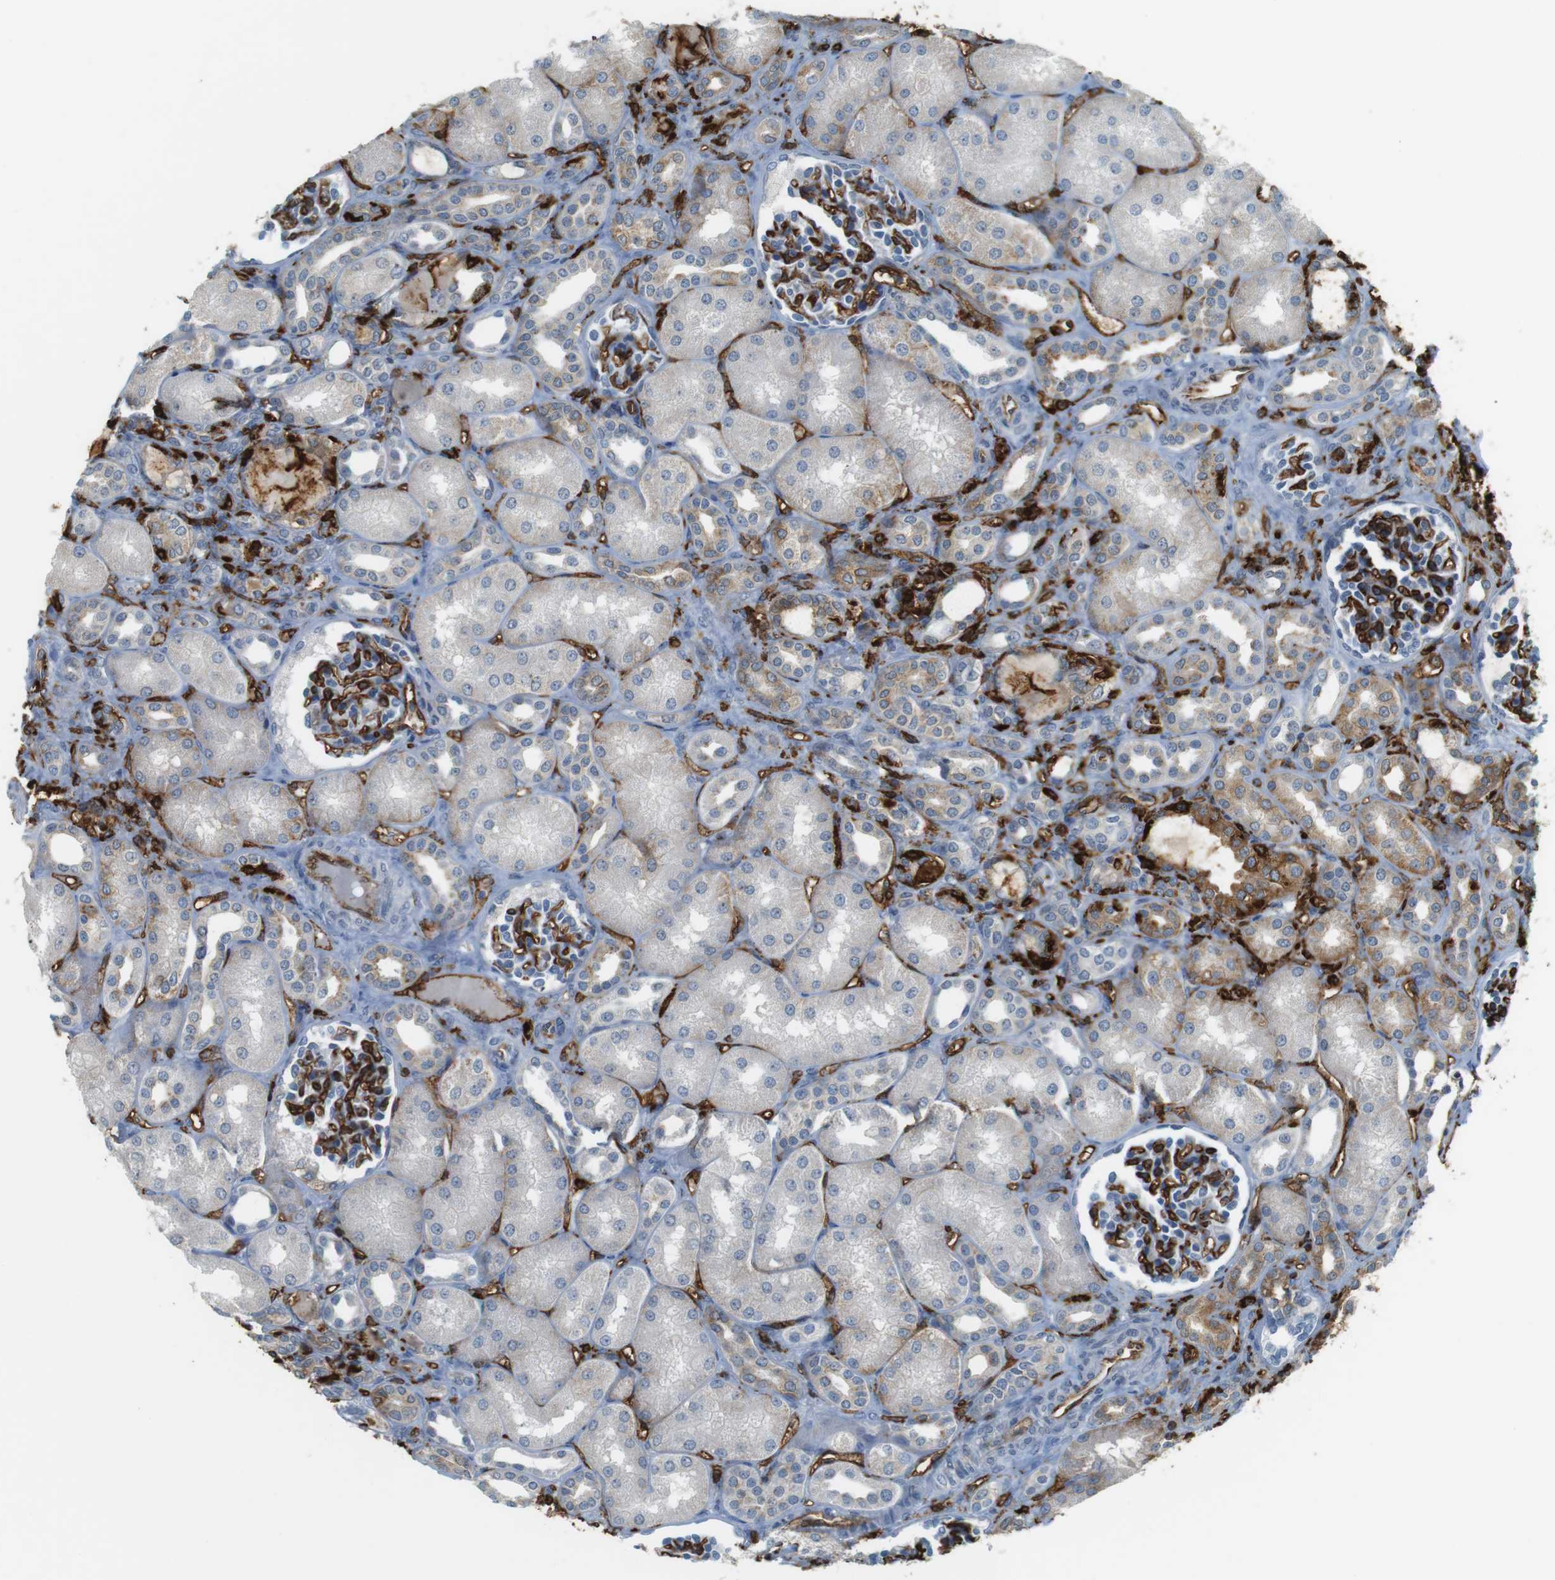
{"staining": {"intensity": "strong", "quantity": "25%-75%", "location": "cytoplasmic/membranous"}, "tissue": "kidney", "cell_type": "Cells in glomeruli", "image_type": "normal", "snomed": [{"axis": "morphology", "description": "Normal tissue, NOS"}, {"axis": "topography", "description": "Kidney"}], "caption": "High-power microscopy captured an immunohistochemistry image of unremarkable kidney, revealing strong cytoplasmic/membranous staining in approximately 25%-75% of cells in glomeruli. (DAB (3,3'-diaminobenzidine) IHC with brightfield microscopy, high magnification).", "gene": "HLA", "patient": {"sex": "male", "age": 7}}